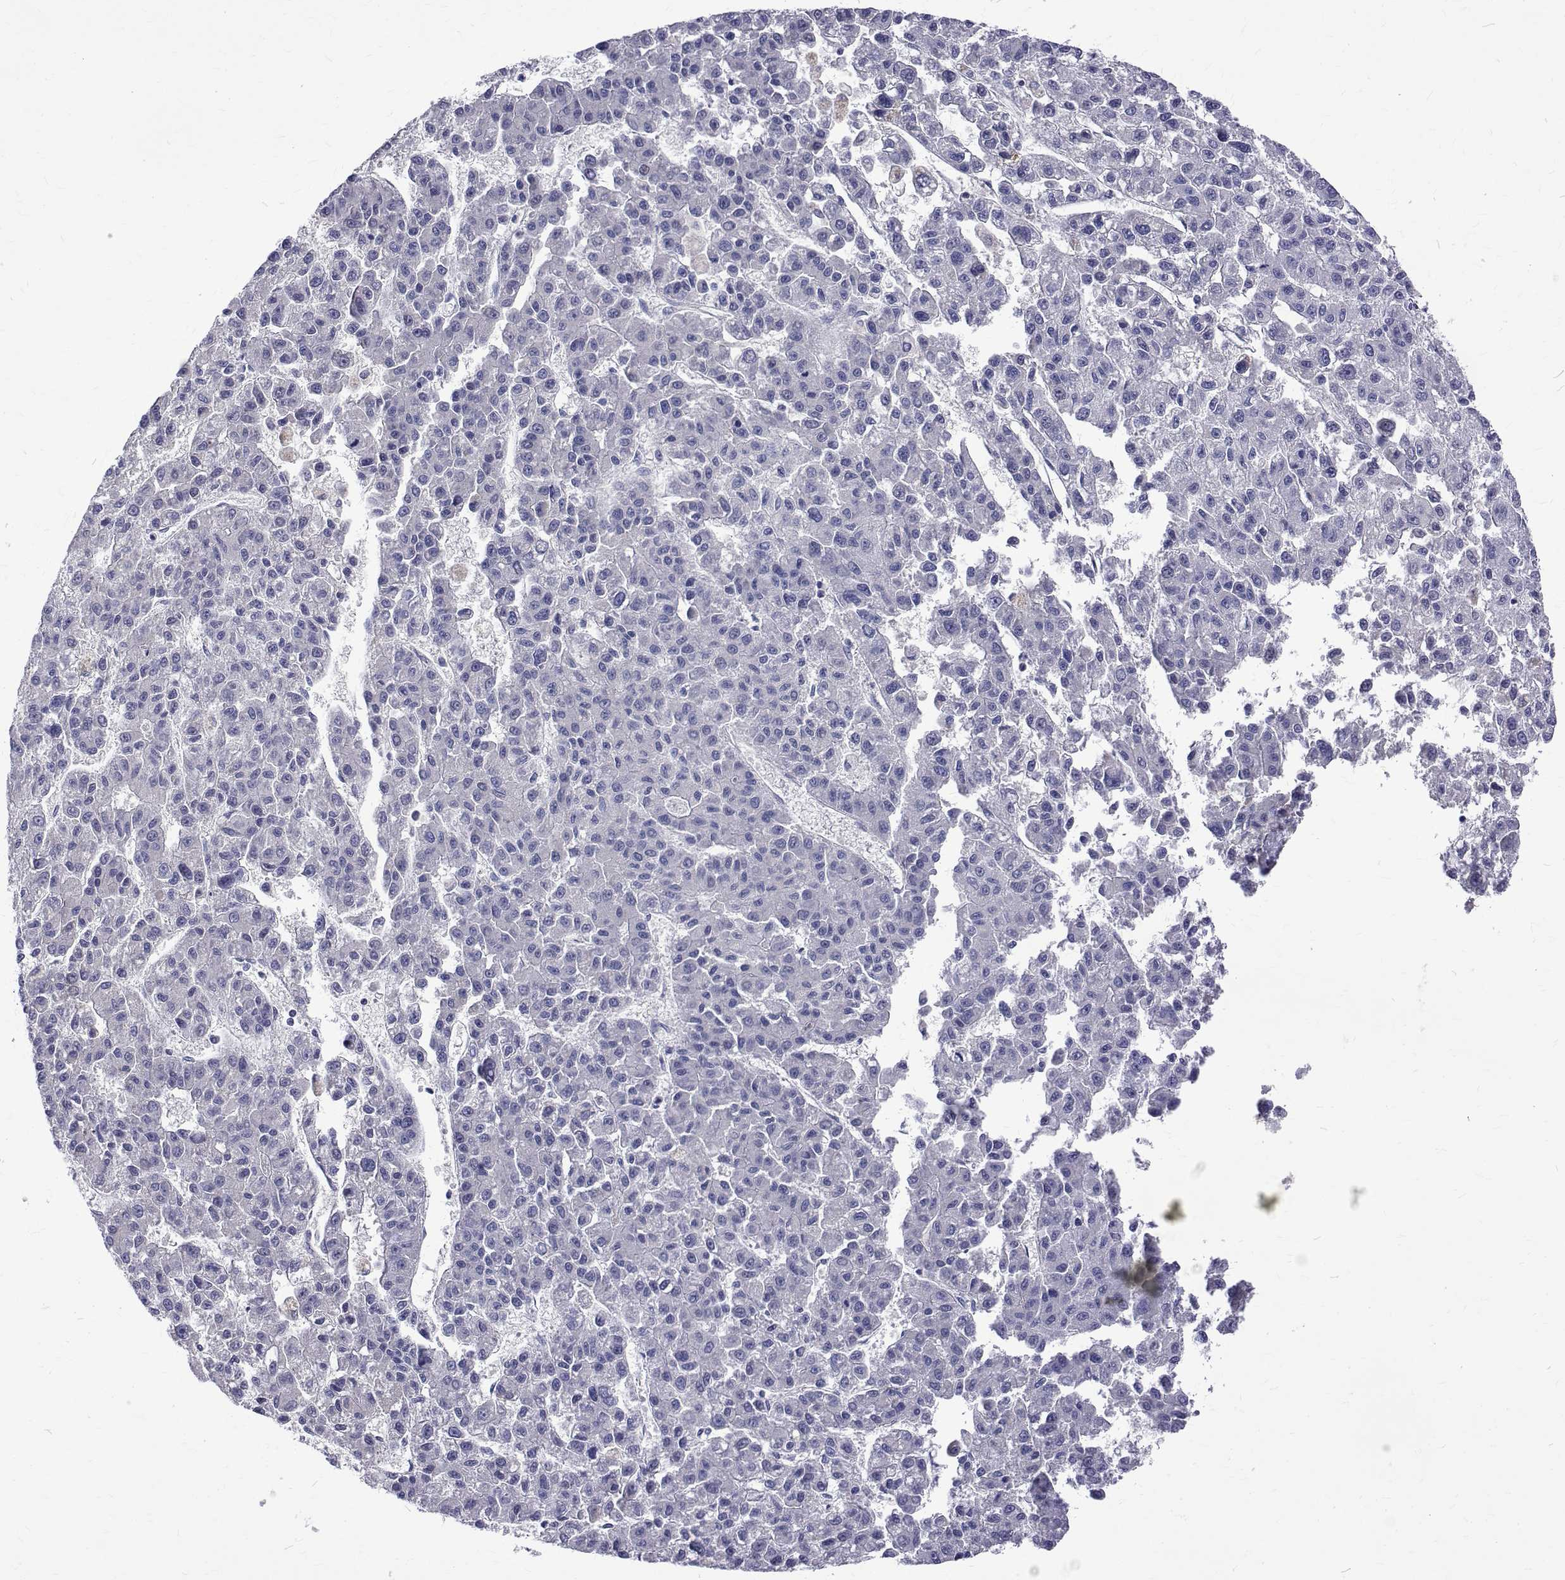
{"staining": {"intensity": "negative", "quantity": "none", "location": "none"}, "tissue": "liver cancer", "cell_type": "Tumor cells", "image_type": "cancer", "snomed": [{"axis": "morphology", "description": "Carcinoma, Hepatocellular, NOS"}, {"axis": "topography", "description": "Liver"}], "caption": "DAB (3,3'-diaminobenzidine) immunohistochemical staining of human liver cancer (hepatocellular carcinoma) shows no significant positivity in tumor cells.", "gene": "PADI1", "patient": {"sex": "male", "age": 70}}